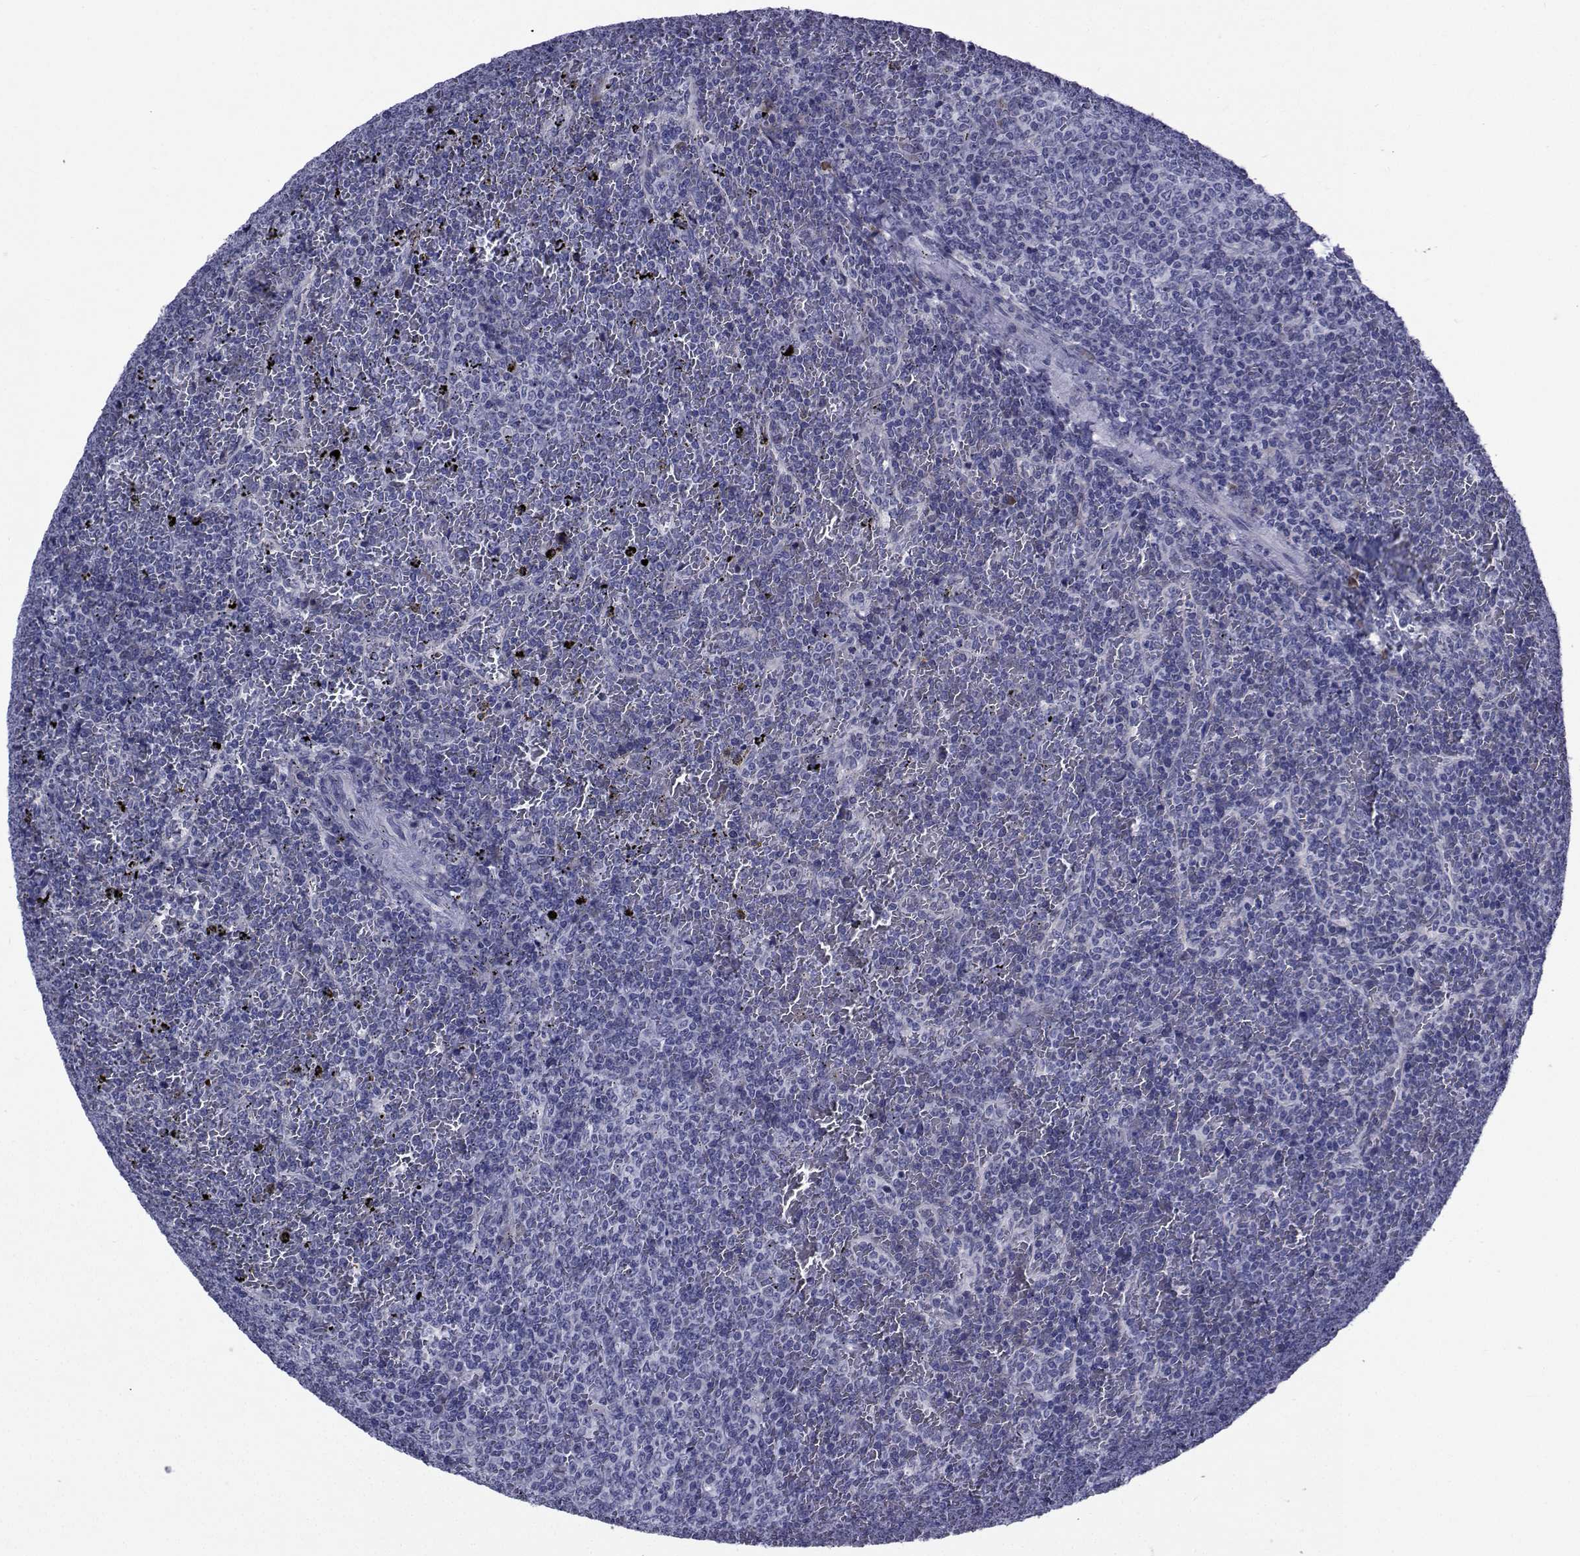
{"staining": {"intensity": "negative", "quantity": "none", "location": "none"}, "tissue": "lymphoma", "cell_type": "Tumor cells", "image_type": "cancer", "snomed": [{"axis": "morphology", "description": "Malignant lymphoma, non-Hodgkin's type, Low grade"}, {"axis": "topography", "description": "Spleen"}], "caption": "Tumor cells are negative for brown protein staining in lymphoma. The staining was performed using DAB (3,3'-diaminobenzidine) to visualize the protein expression in brown, while the nuclei were stained in blue with hematoxylin (Magnification: 20x).", "gene": "ROPN1", "patient": {"sex": "female", "age": 77}}